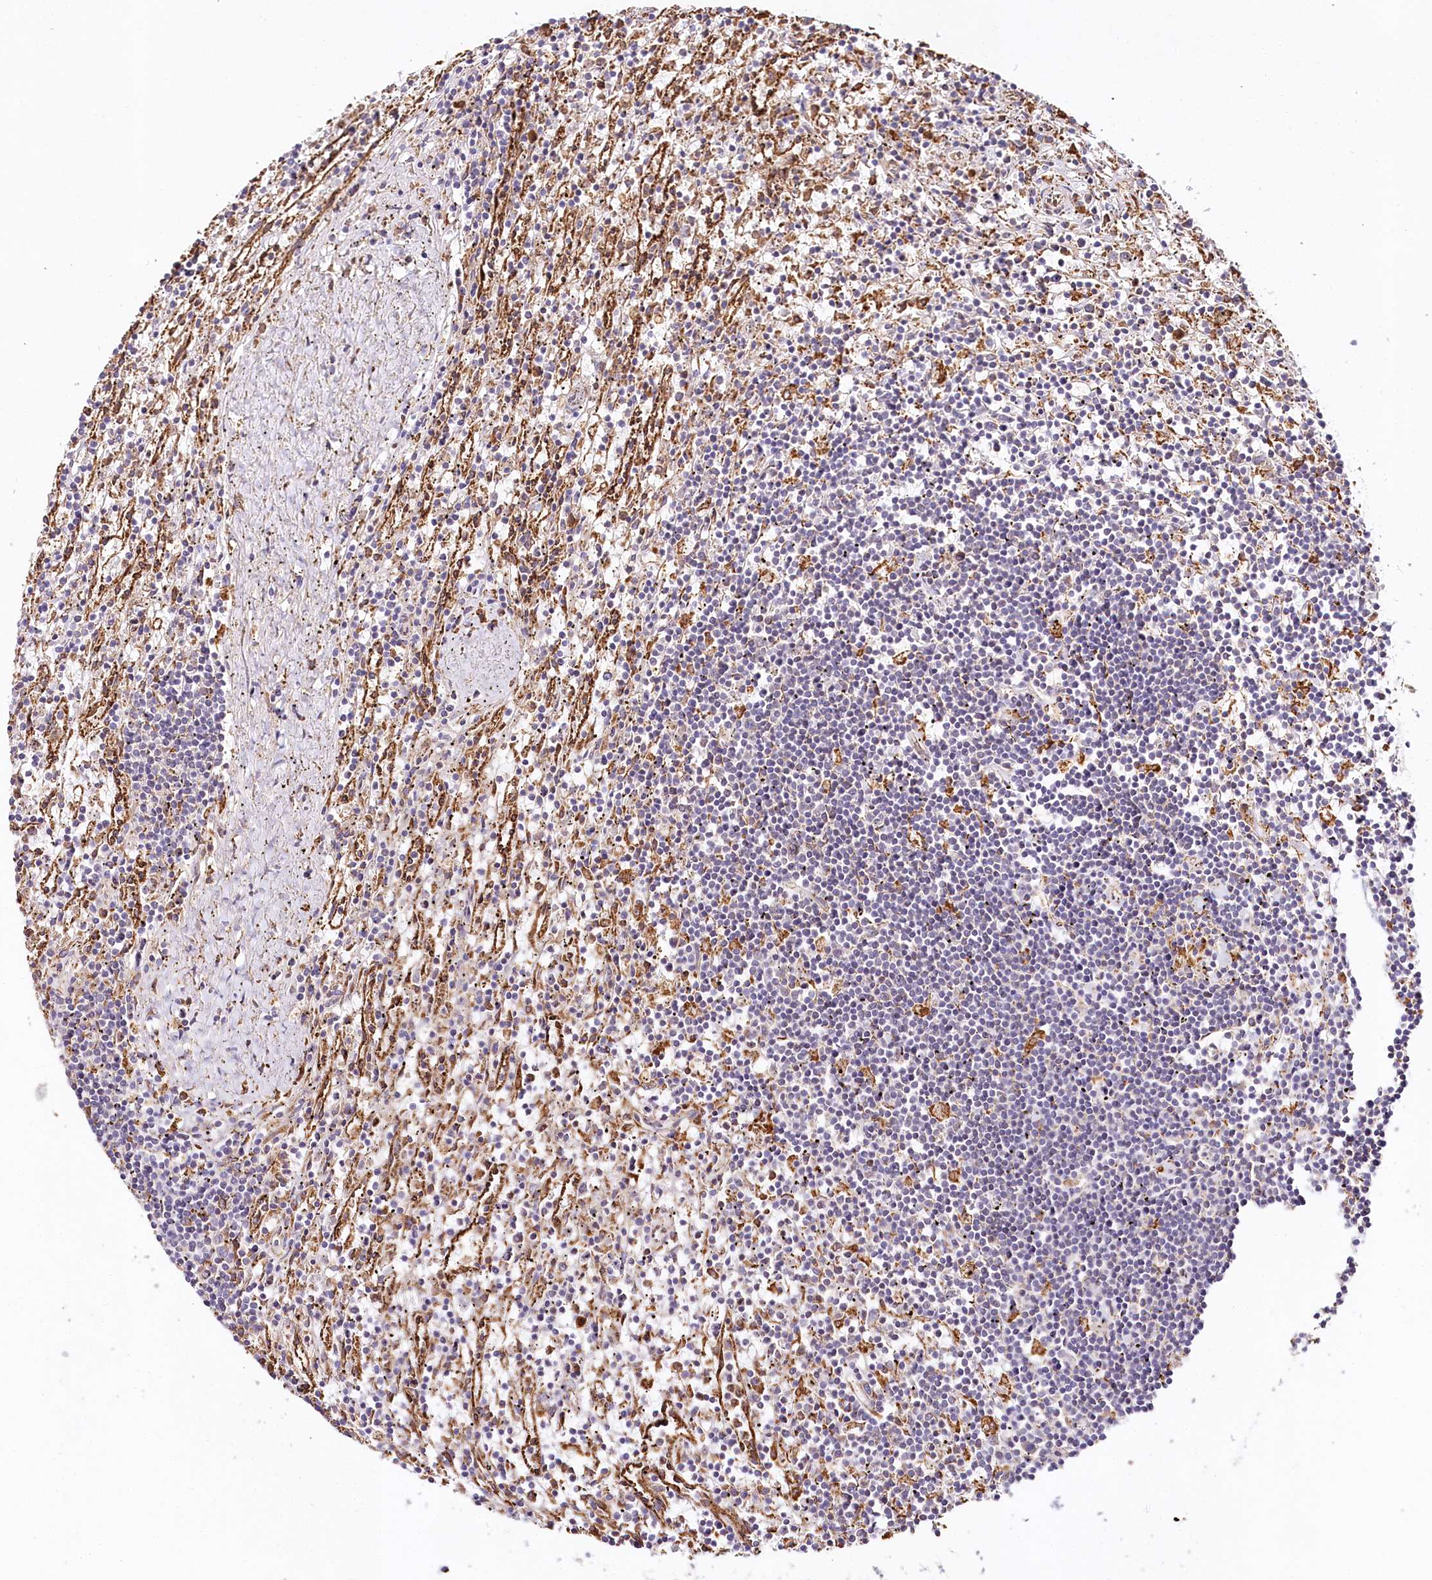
{"staining": {"intensity": "negative", "quantity": "none", "location": "none"}, "tissue": "lymphoma", "cell_type": "Tumor cells", "image_type": "cancer", "snomed": [{"axis": "morphology", "description": "Malignant lymphoma, non-Hodgkin's type, Low grade"}, {"axis": "topography", "description": "Spleen"}], "caption": "IHC histopathology image of neoplastic tissue: human lymphoma stained with DAB (3,3'-diaminobenzidine) displays no significant protein staining in tumor cells. (DAB IHC with hematoxylin counter stain).", "gene": "VEGFA", "patient": {"sex": "male", "age": 76}}